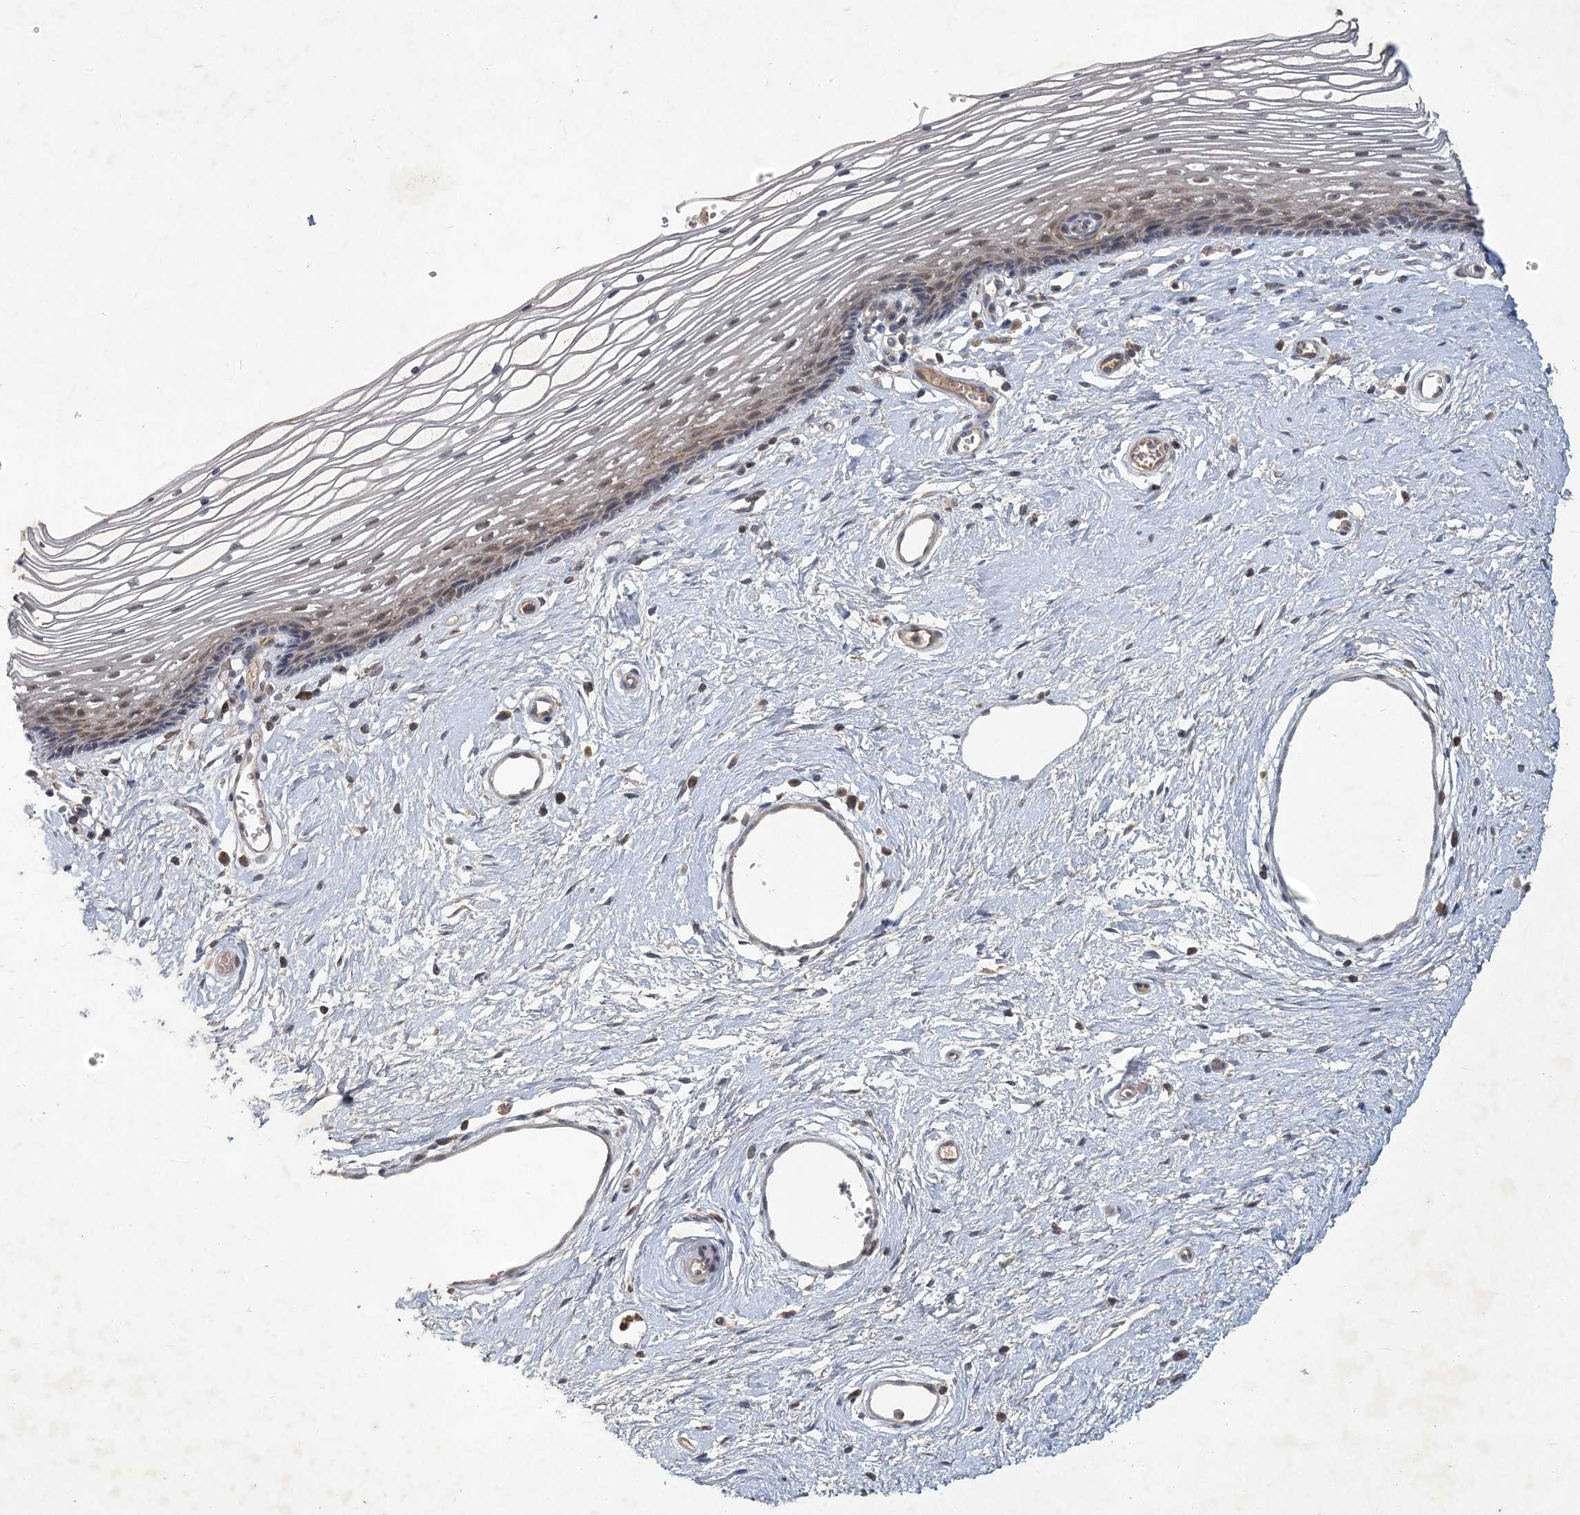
{"staining": {"intensity": "weak", "quantity": "25%-75%", "location": "cytoplasmic/membranous,nuclear"}, "tissue": "vagina", "cell_type": "Squamous epithelial cells", "image_type": "normal", "snomed": [{"axis": "morphology", "description": "Normal tissue, NOS"}, {"axis": "topography", "description": "Vagina"}], "caption": "Immunohistochemical staining of normal human vagina reveals 25%-75% levels of weak cytoplasmic/membranous,nuclear protein positivity in approximately 25%-75% of squamous epithelial cells. (DAB (3,3'-diaminobenzidine) IHC, brown staining for protein, blue staining for nuclei).", "gene": "RNF25", "patient": {"sex": "female", "age": 46}}